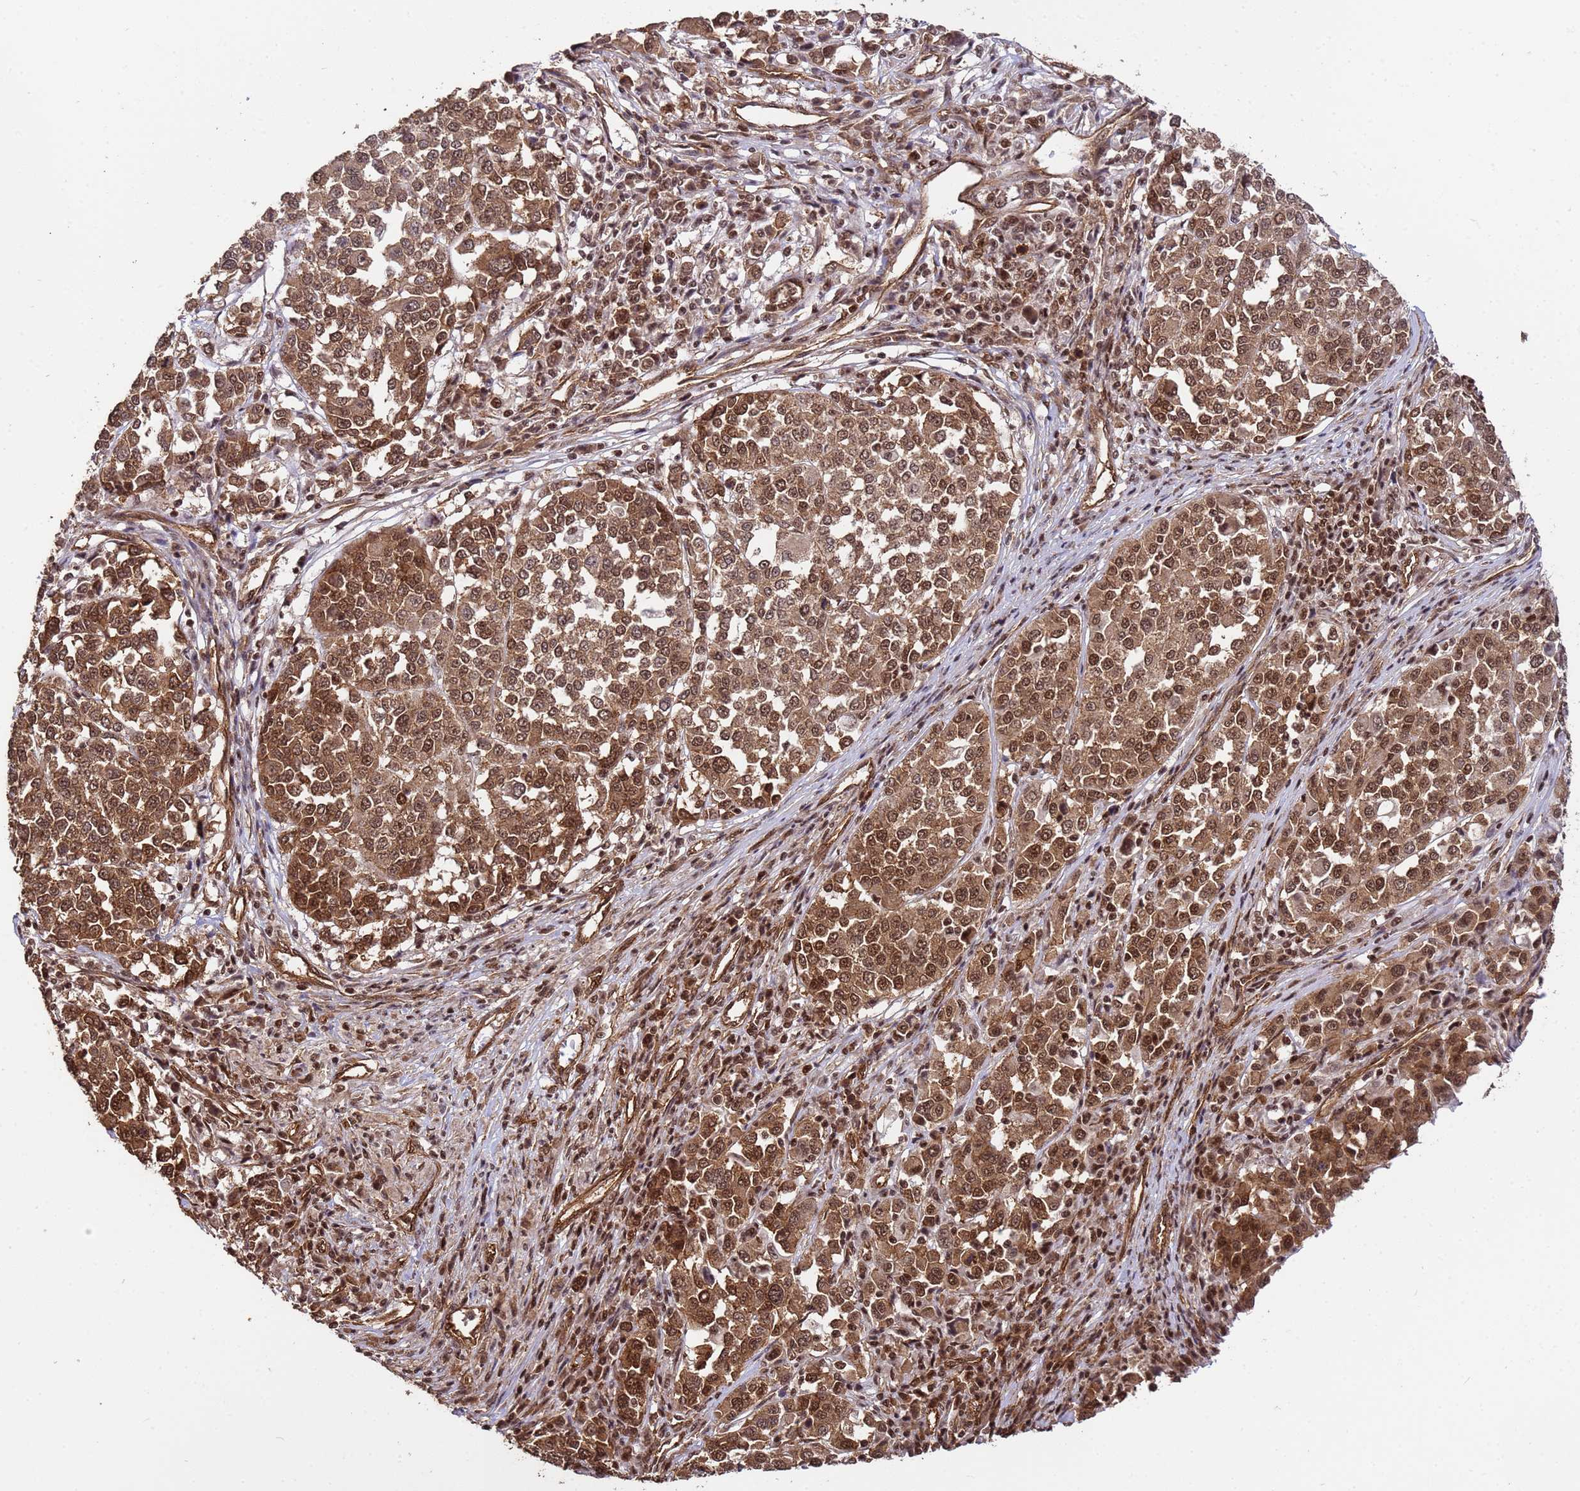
{"staining": {"intensity": "strong", "quantity": ">75%", "location": "cytoplasmic/membranous,nuclear"}, "tissue": "melanoma", "cell_type": "Tumor cells", "image_type": "cancer", "snomed": [{"axis": "morphology", "description": "Malignant melanoma, Metastatic site"}, {"axis": "topography", "description": "Lymph node"}], "caption": "This image exhibits malignant melanoma (metastatic site) stained with immunohistochemistry (IHC) to label a protein in brown. The cytoplasmic/membranous and nuclear of tumor cells show strong positivity for the protein. Nuclei are counter-stained blue.", "gene": "SYF2", "patient": {"sex": "male", "age": 44}}